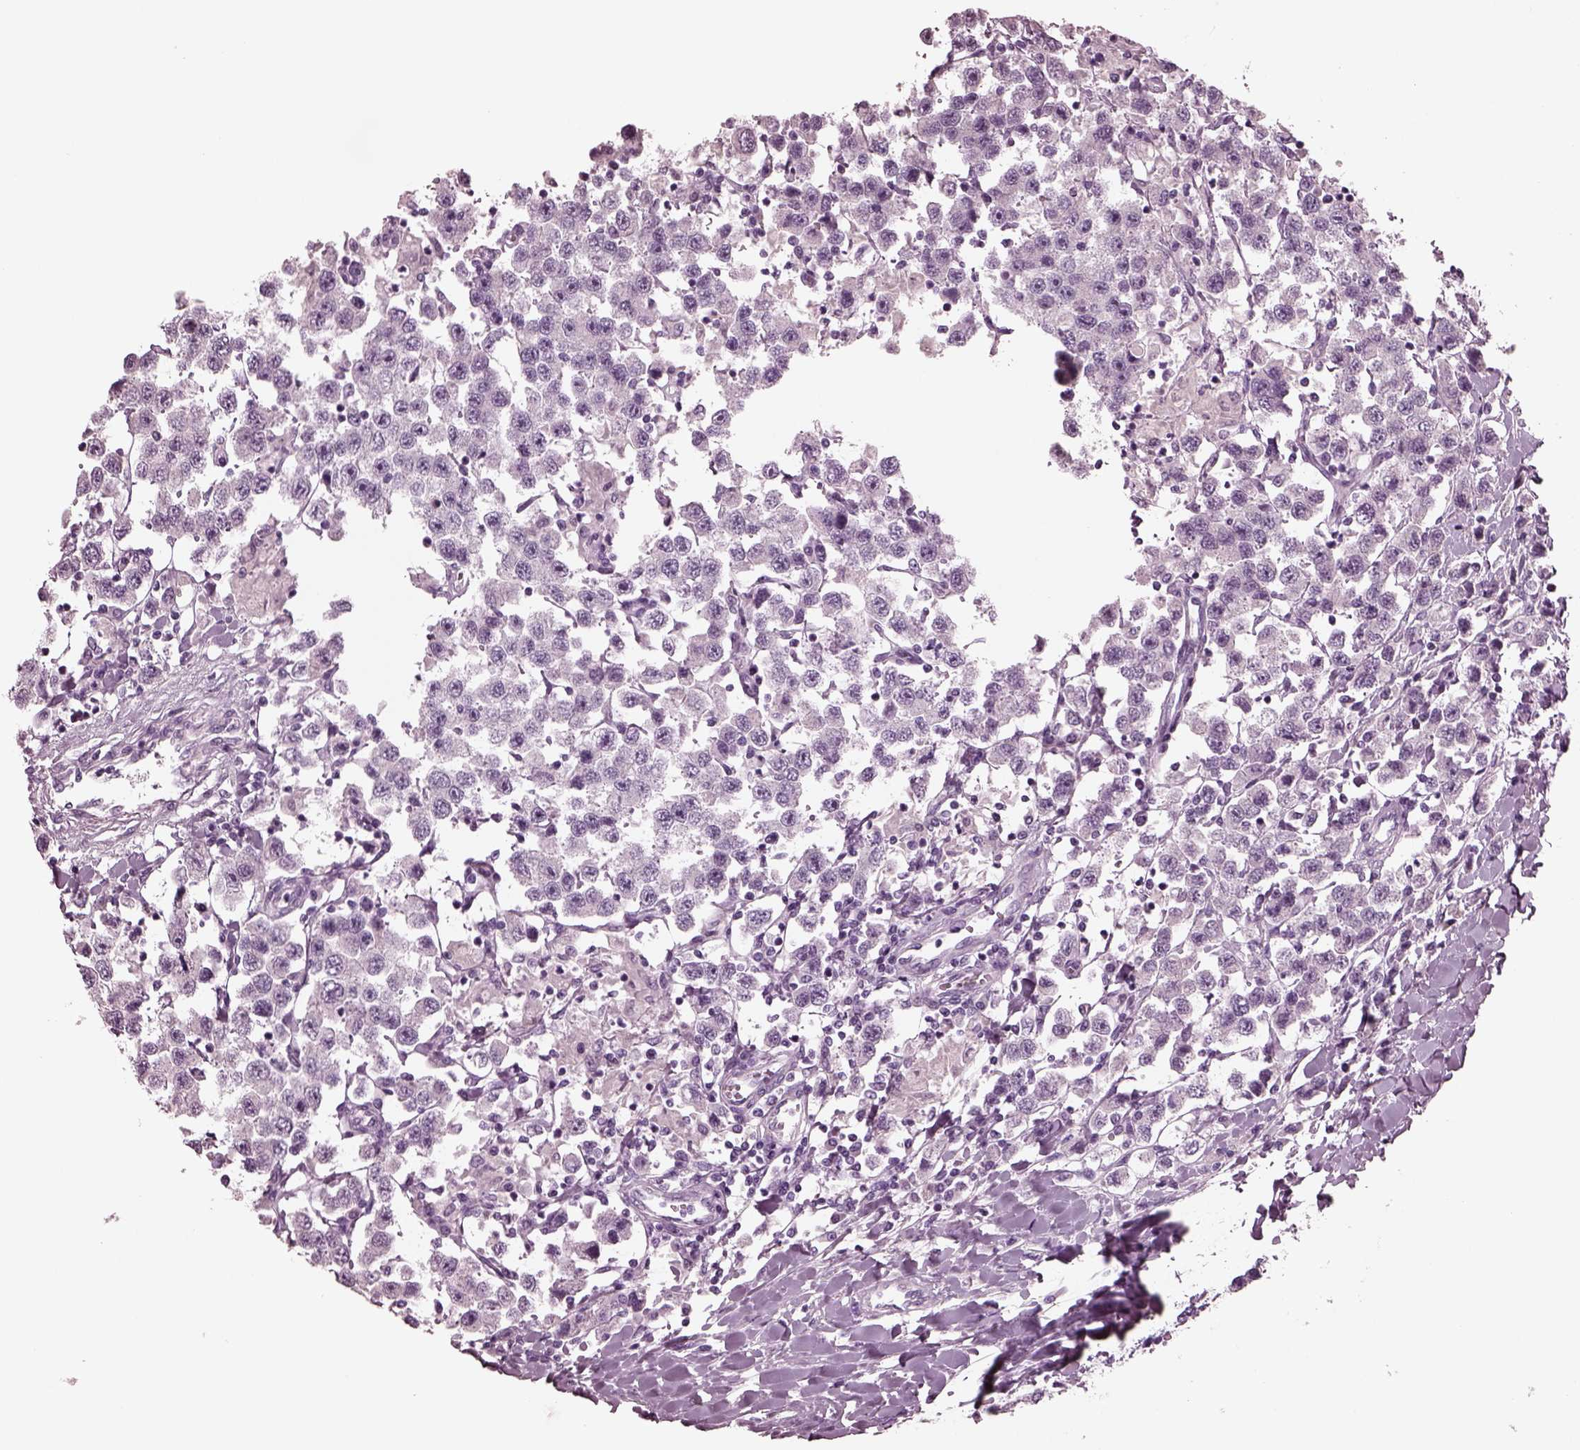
{"staining": {"intensity": "negative", "quantity": "none", "location": "none"}, "tissue": "testis cancer", "cell_type": "Tumor cells", "image_type": "cancer", "snomed": [{"axis": "morphology", "description": "Seminoma, NOS"}, {"axis": "topography", "description": "Testis"}], "caption": "Immunohistochemistry of human testis cancer (seminoma) reveals no expression in tumor cells. (Immunohistochemistry, brightfield microscopy, high magnification).", "gene": "MIB2", "patient": {"sex": "male", "age": 45}}